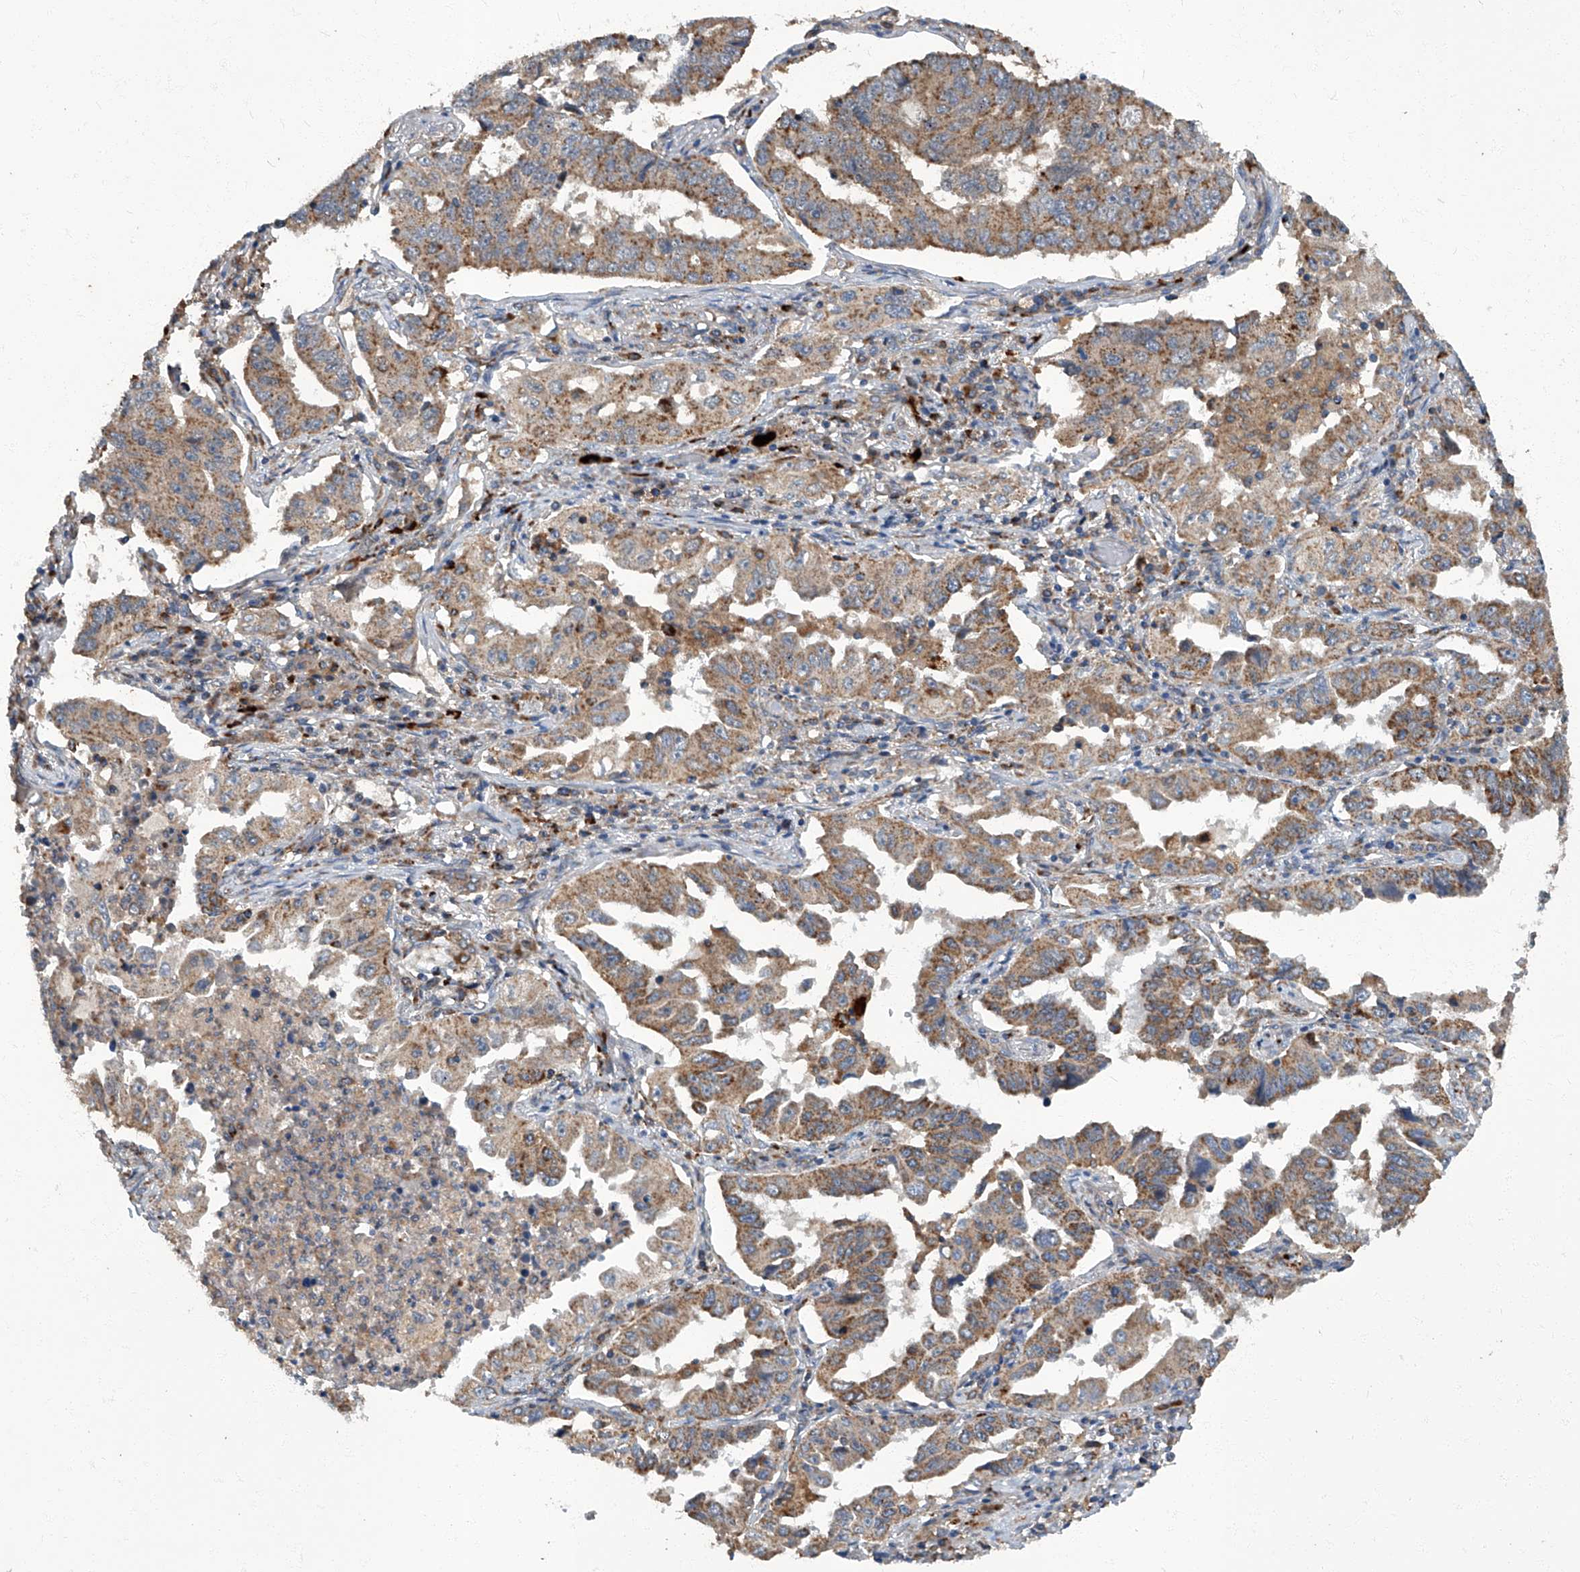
{"staining": {"intensity": "moderate", "quantity": ">75%", "location": "cytoplasmic/membranous"}, "tissue": "lung cancer", "cell_type": "Tumor cells", "image_type": "cancer", "snomed": [{"axis": "morphology", "description": "Adenocarcinoma, NOS"}, {"axis": "topography", "description": "Lung"}], "caption": "Immunohistochemistry staining of lung cancer (adenocarcinoma), which shows medium levels of moderate cytoplasmic/membranous expression in approximately >75% of tumor cells indicating moderate cytoplasmic/membranous protein expression. The staining was performed using DAB (3,3'-diaminobenzidine) (brown) for protein detection and nuclei were counterstained in hematoxylin (blue).", "gene": "TNFRSF13B", "patient": {"sex": "female", "age": 51}}